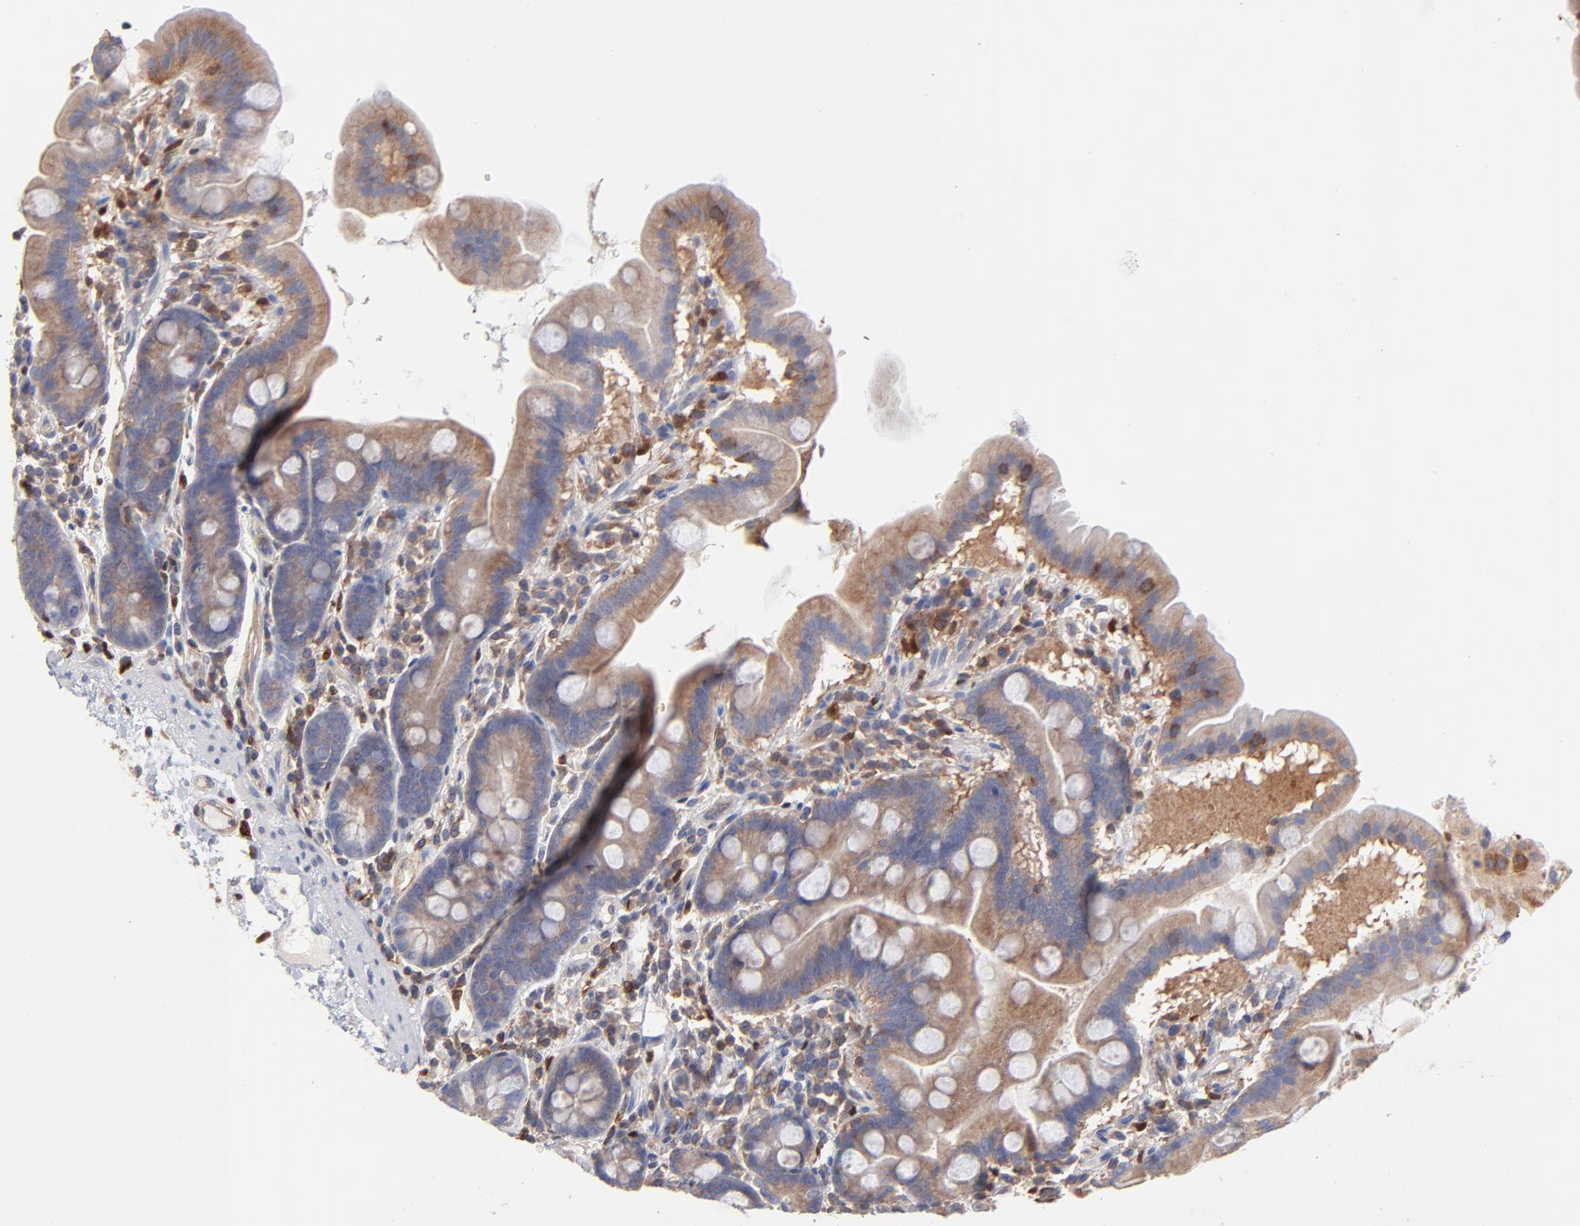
{"staining": {"intensity": "weak", "quantity": "25%-75%", "location": "cytoplasmic/membranous"}, "tissue": "duodenum", "cell_type": "Glandular cells", "image_type": "normal", "snomed": [{"axis": "morphology", "description": "Normal tissue, NOS"}, {"axis": "topography", "description": "Duodenum"}], "caption": "Protein staining of normal duodenum demonstrates weak cytoplasmic/membranous positivity in about 25%-75% of glandular cells. Immunohistochemistry stains the protein of interest in brown and the nuclei are stained blue.", "gene": "ARHGEF6", "patient": {"sex": "male", "age": 50}}